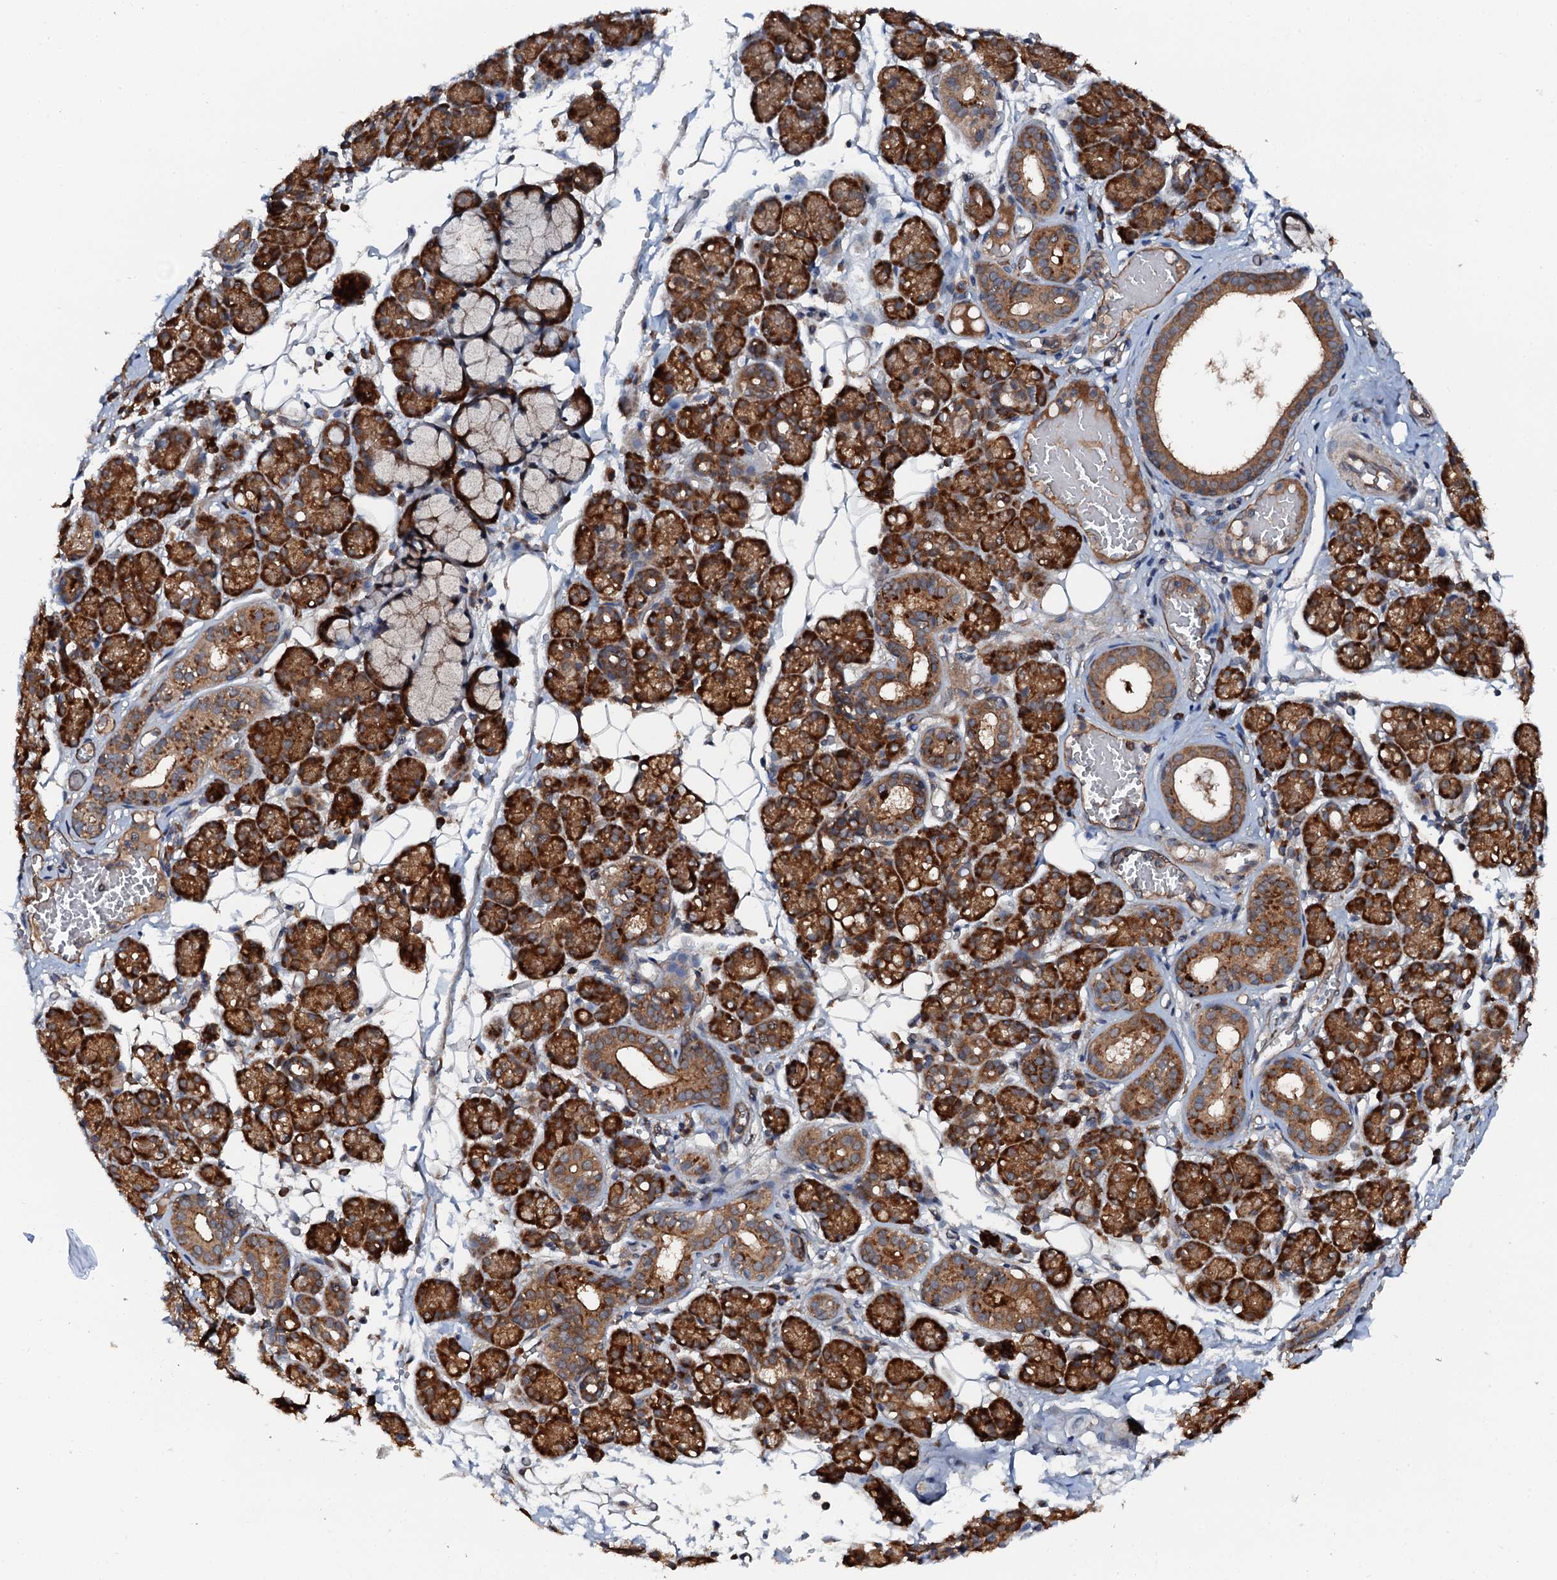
{"staining": {"intensity": "strong", "quantity": "25%-75%", "location": "cytoplasmic/membranous"}, "tissue": "salivary gland", "cell_type": "Glandular cells", "image_type": "normal", "snomed": [{"axis": "morphology", "description": "Normal tissue, NOS"}, {"axis": "topography", "description": "Salivary gland"}], "caption": "Immunohistochemical staining of benign salivary gland demonstrates high levels of strong cytoplasmic/membranous staining in approximately 25%-75% of glandular cells. The protein of interest is stained brown, and the nuclei are stained in blue (DAB IHC with brightfield microscopy, high magnification).", "gene": "FLYWCH1", "patient": {"sex": "male", "age": 63}}